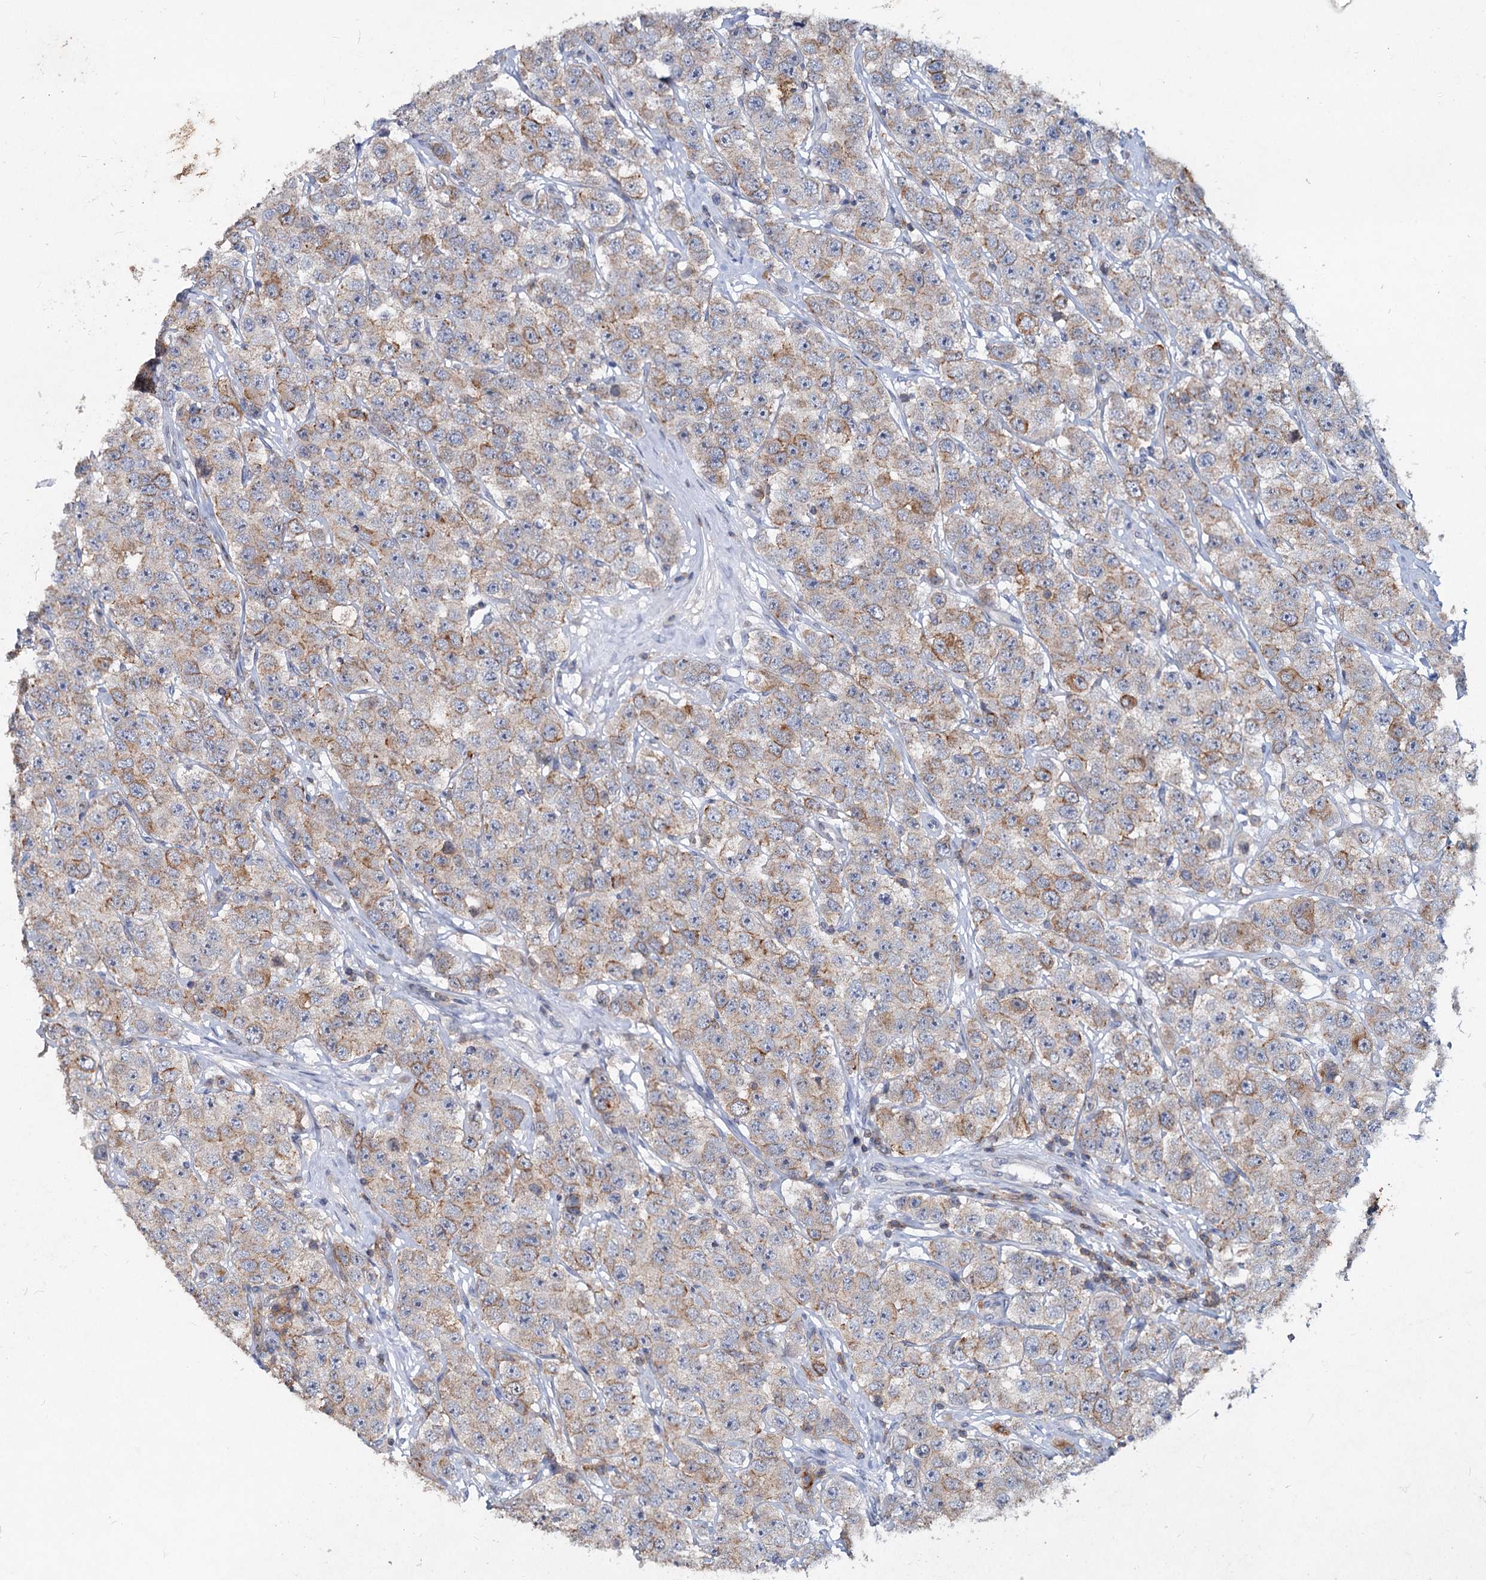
{"staining": {"intensity": "moderate", "quantity": "<25%", "location": "cytoplasmic/membranous"}, "tissue": "testis cancer", "cell_type": "Tumor cells", "image_type": "cancer", "snomed": [{"axis": "morphology", "description": "Seminoma, NOS"}, {"axis": "topography", "description": "Testis"}], "caption": "Approximately <25% of tumor cells in testis cancer exhibit moderate cytoplasmic/membranous protein positivity as visualized by brown immunohistochemical staining.", "gene": "LRCH4", "patient": {"sex": "male", "age": 28}}